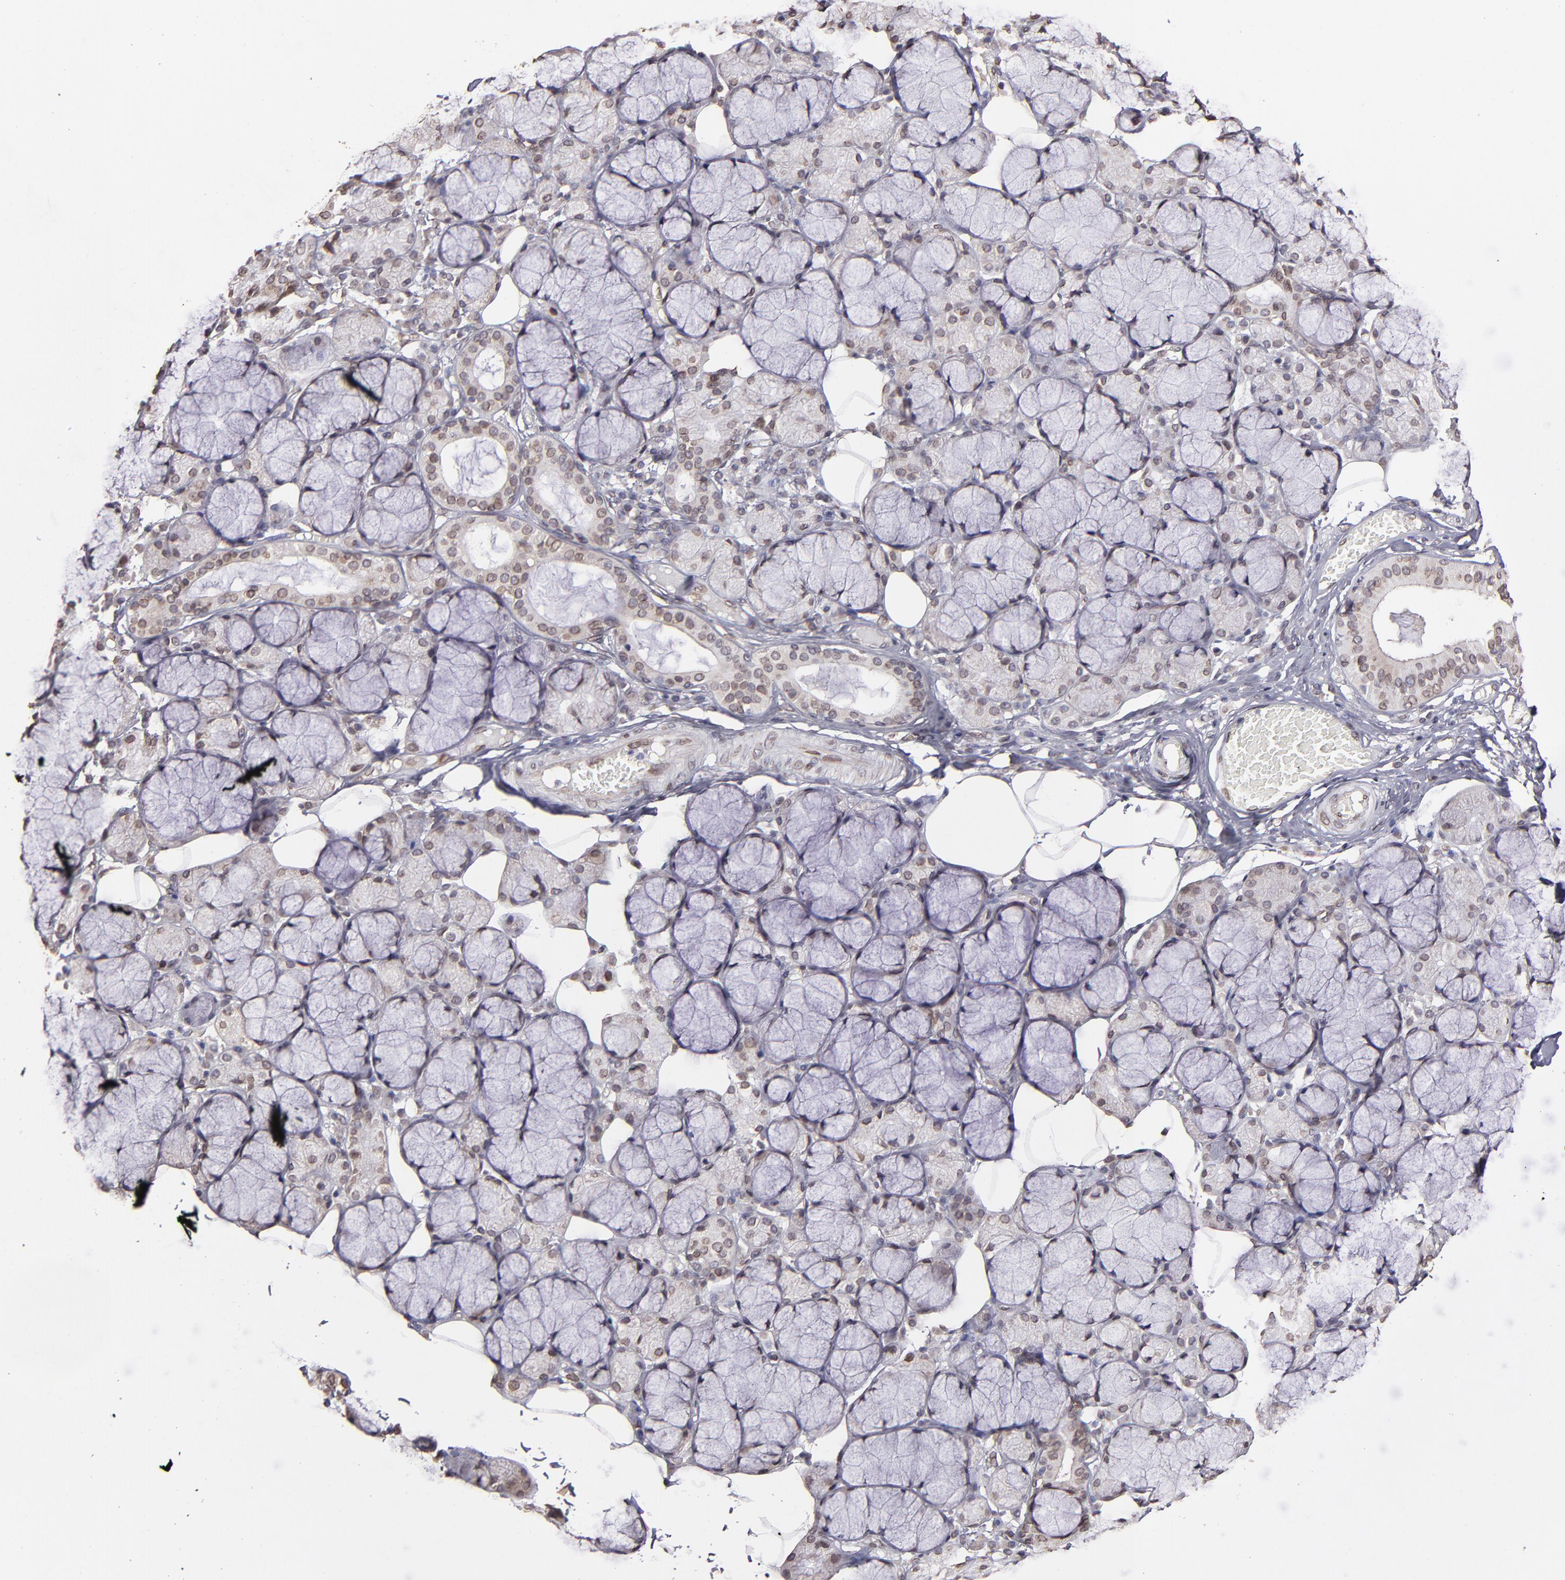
{"staining": {"intensity": "weak", "quantity": ">75%", "location": "nuclear"}, "tissue": "salivary gland", "cell_type": "Glandular cells", "image_type": "normal", "snomed": [{"axis": "morphology", "description": "Normal tissue, NOS"}, {"axis": "topography", "description": "Skeletal muscle"}, {"axis": "topography", "description": "Oral tissue"}, {"axis": "topography", "description": "Salivary gland"}, {"axis": "topography", "description": "Peripheral nerve tissue"}], "caption": "Weak nuclear expression is seen in about >75% of glandular cells in benign salivary gland.", "gene": "PUM3", "patient": {"sex": "male", "age": 54}}